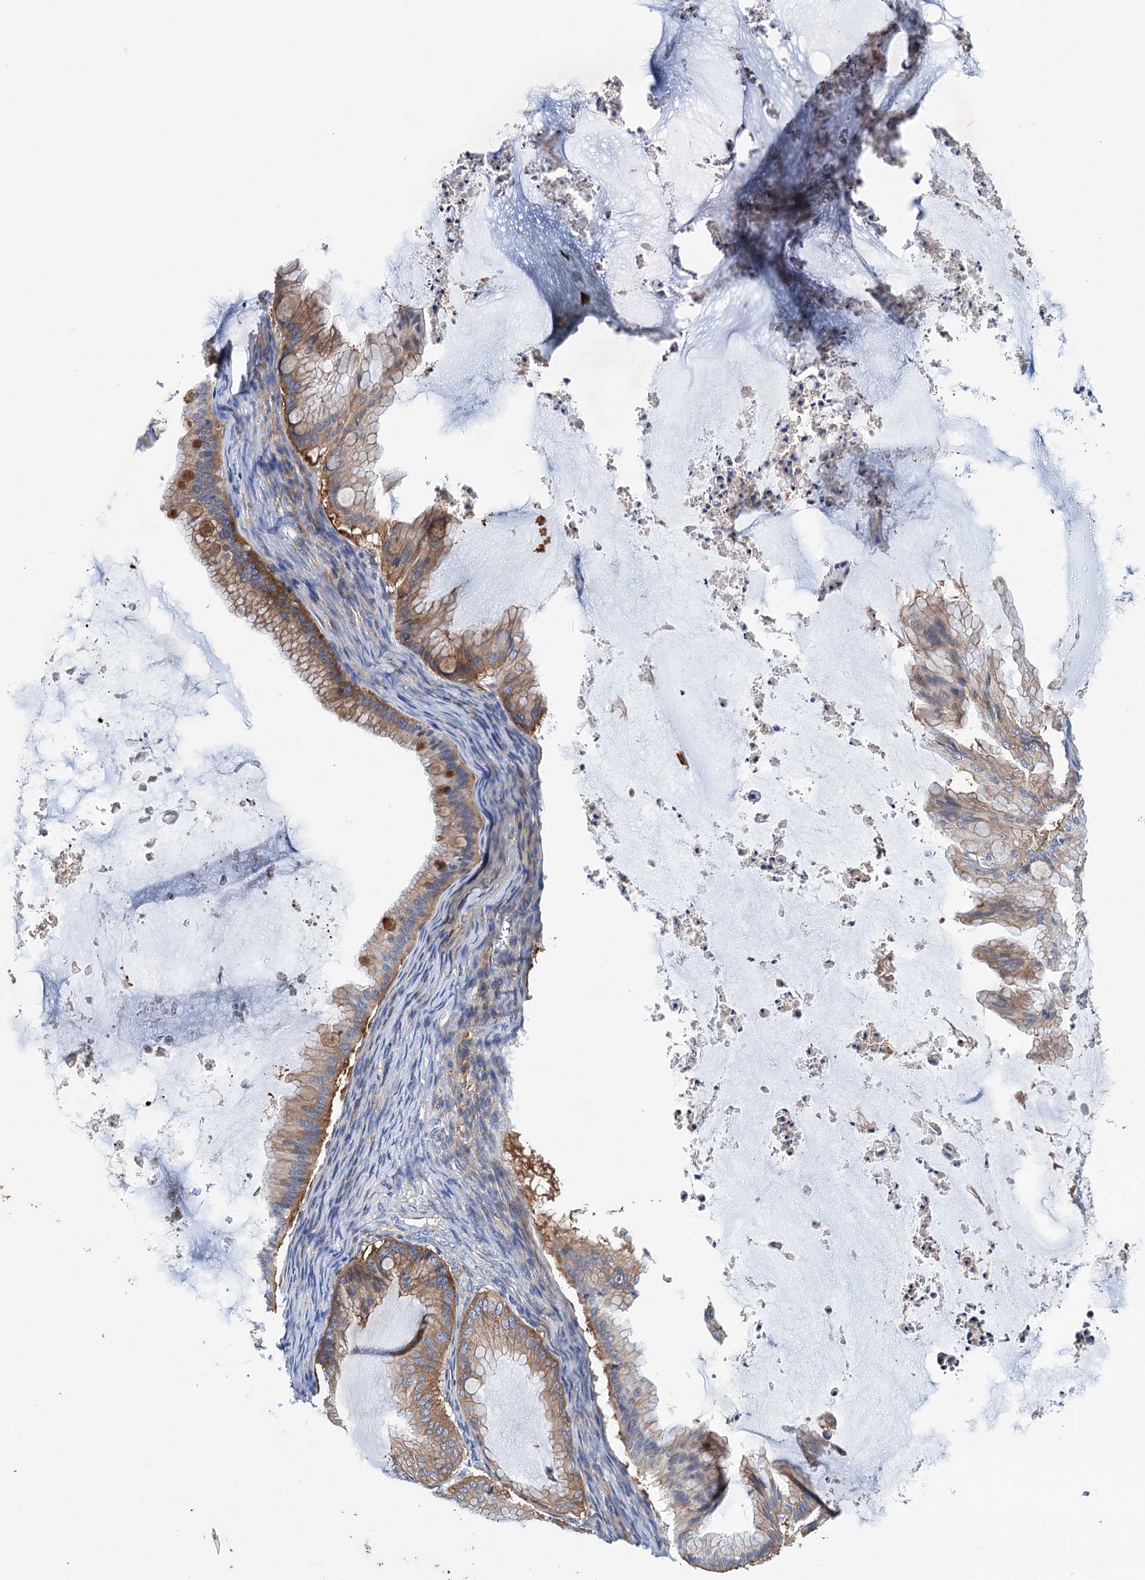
{"staining": {"intensity": "moderate", "quantity": ">75%", "location": "cytoplasmic/membranous"}, "tissue": "ovarian cancer", "cell_type": "Tumor cells", "image_type": "cancer", "snomed": [{"axis": "morphology", "description": "Cystadenocarcinoma, mucinous, NOS"}, {"axis": "topography", "description": "Ovary"}], "caption": "Immunohistochemical staining of human ovarian cancer (mucinous cystadenocarcinoma) reveals moderate cytoplasmic/membranous protein staining in about >75% of tumor cells.", "gene": "TRIM55", "patient": {"sex": "female", "age": 71}}